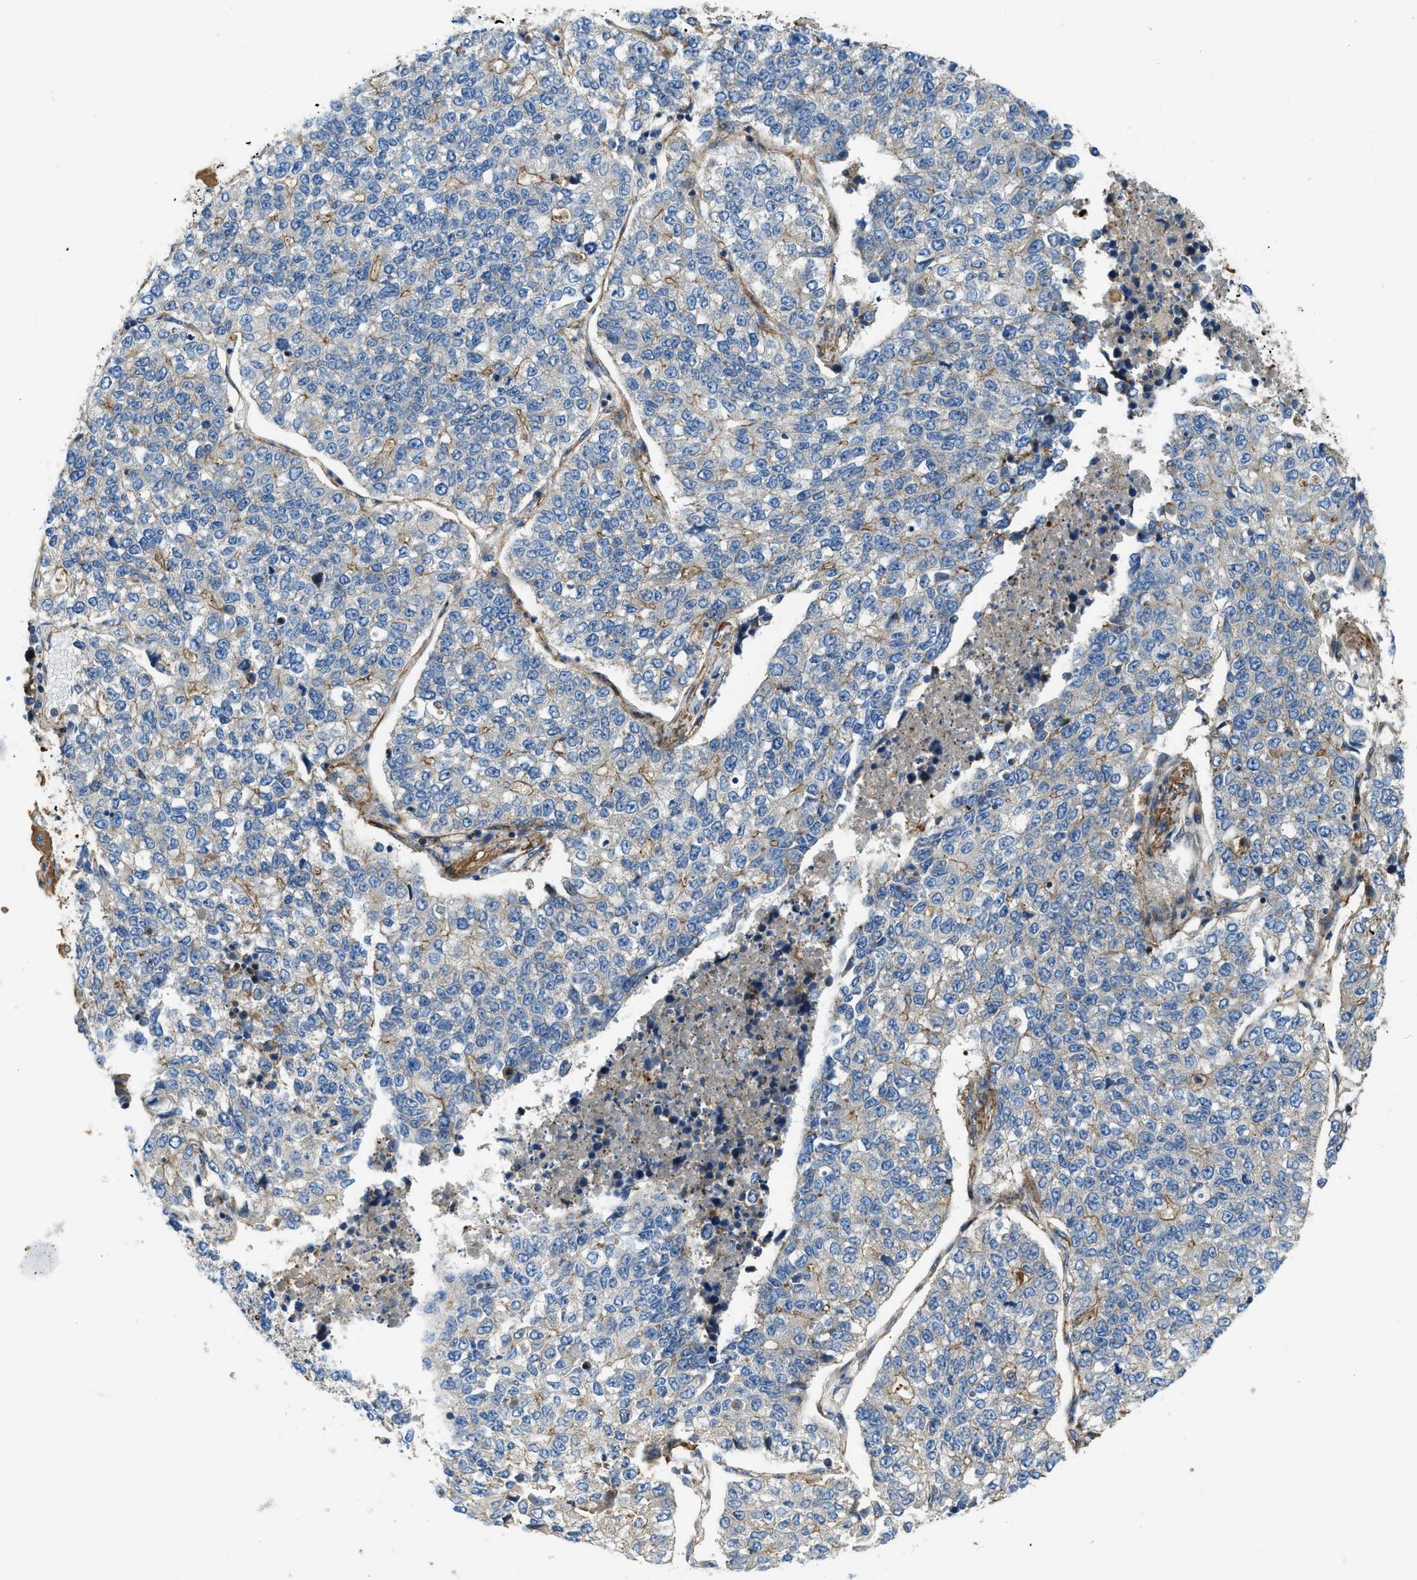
{"staining": {"intensity": "moderate", "quantity": "25%-75%", "location": "cytoplasmic/membranous"}, "tissue": "lung cancer", "cell_type": "Tumor cells", "image_type": "cancer", "snomed": [{"axis": "morphology", "description": "Adenocarcinoma, NOS"}, {"axis": "topography", "description": "Lung"}], "caption": "Protein staining reveals moderate cytoplasmic/membranous expression in about 25%-75% of tumor cells in lung cancer.", "gene": "NYNRIN", "patient": {"sex": "male", "age": 49}}